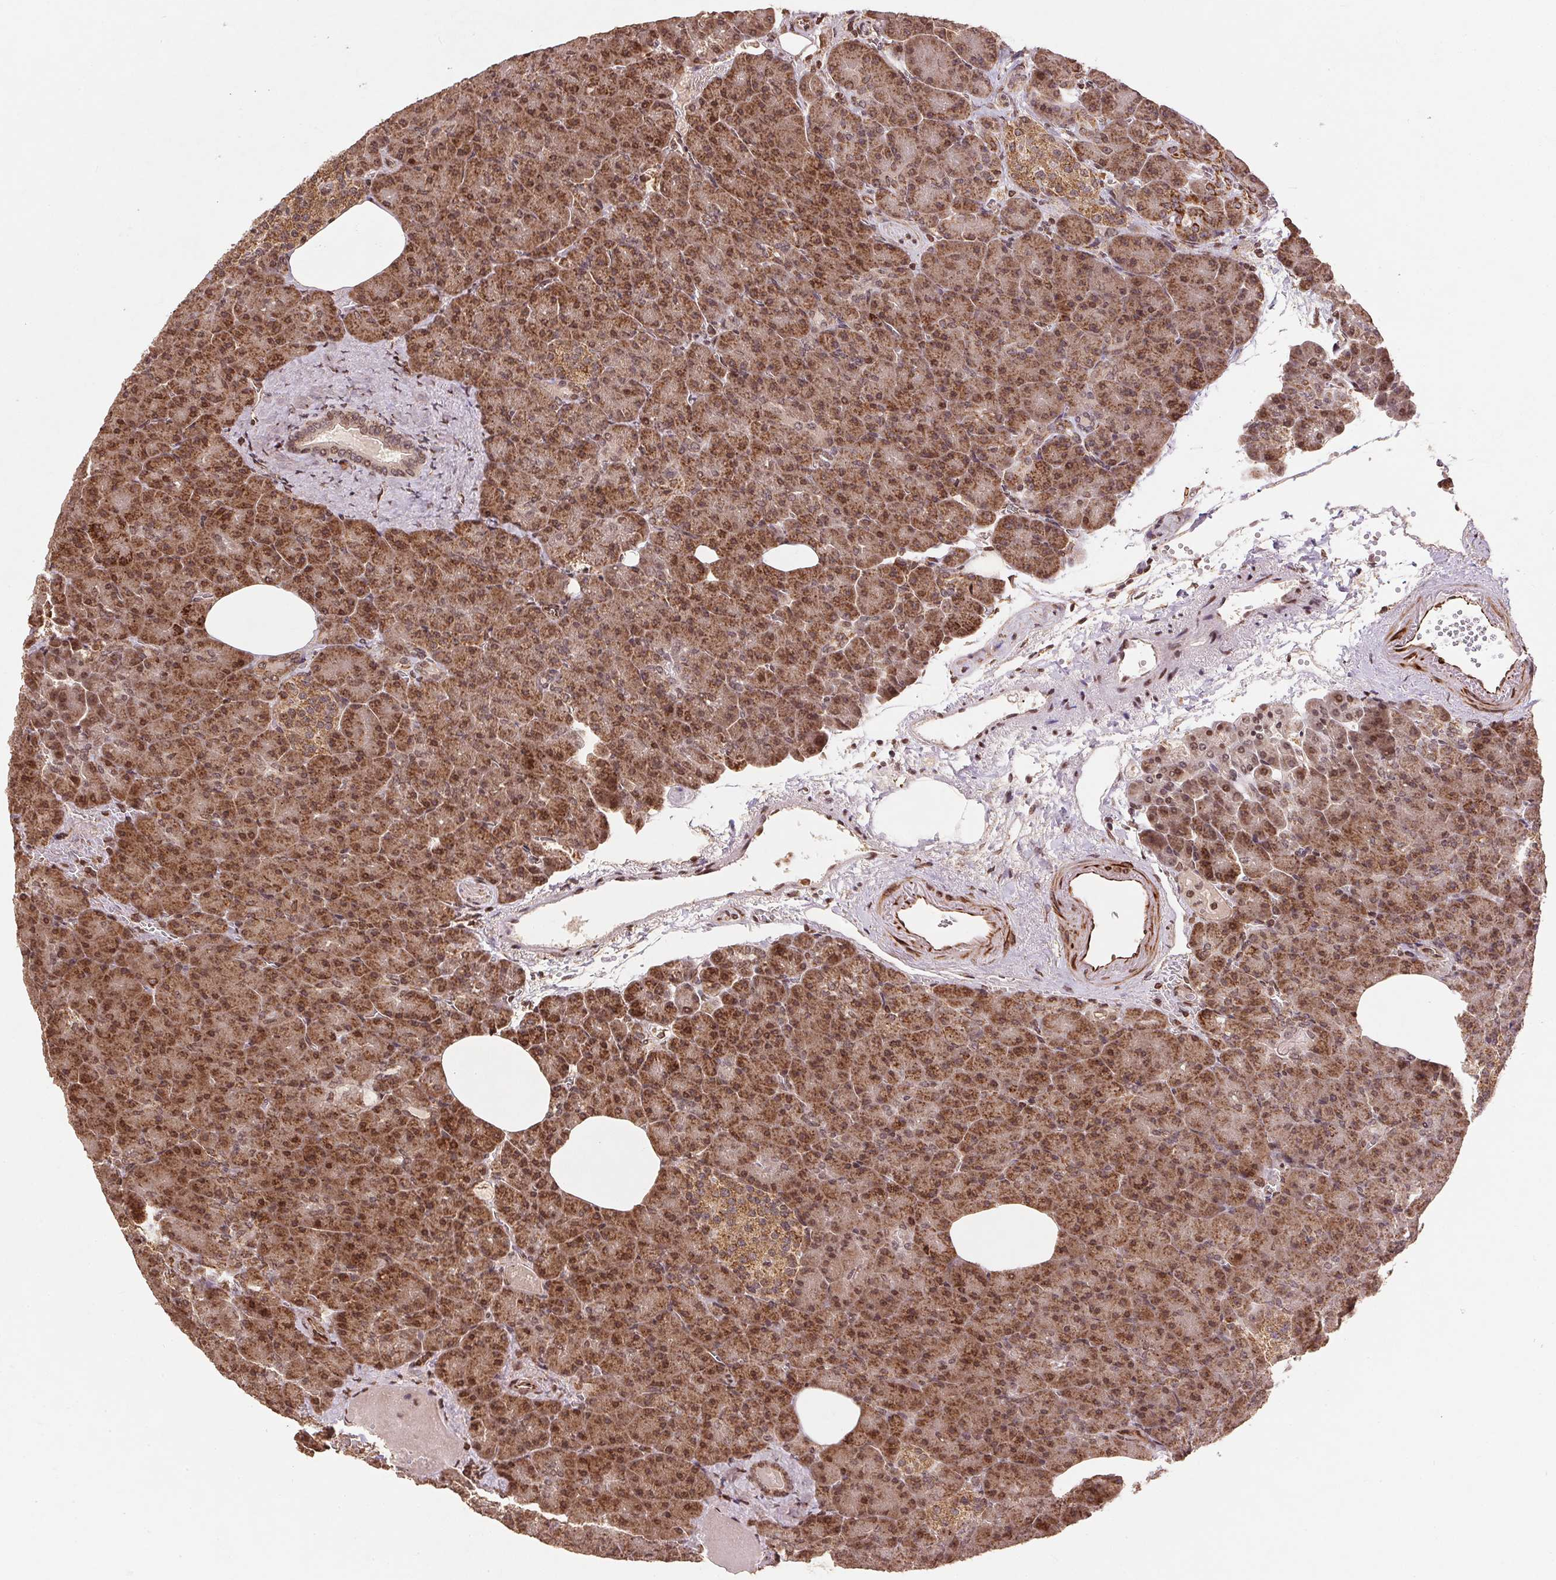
{"staining": {"intensity": "strong", "quantity": ">75%", "location": "cytoplasmic/membranous"}, "tissue": "pancreas", "cell_type": "Exocrine glandular cells", "image_type": "normal", "snomed": [{"axis": "morphology", "description": "Normal tissue, NOS"}, {"axis": "topography", "description": "Pancreas"}], "caption": "Protein expression analysis of unremarkable pancreas displays strong cytoplasmic/membranous staining in about >75% of exocrine glandular cells.", "gene": "SPRED2", "patient": {"sex": "female", "age": 74}}